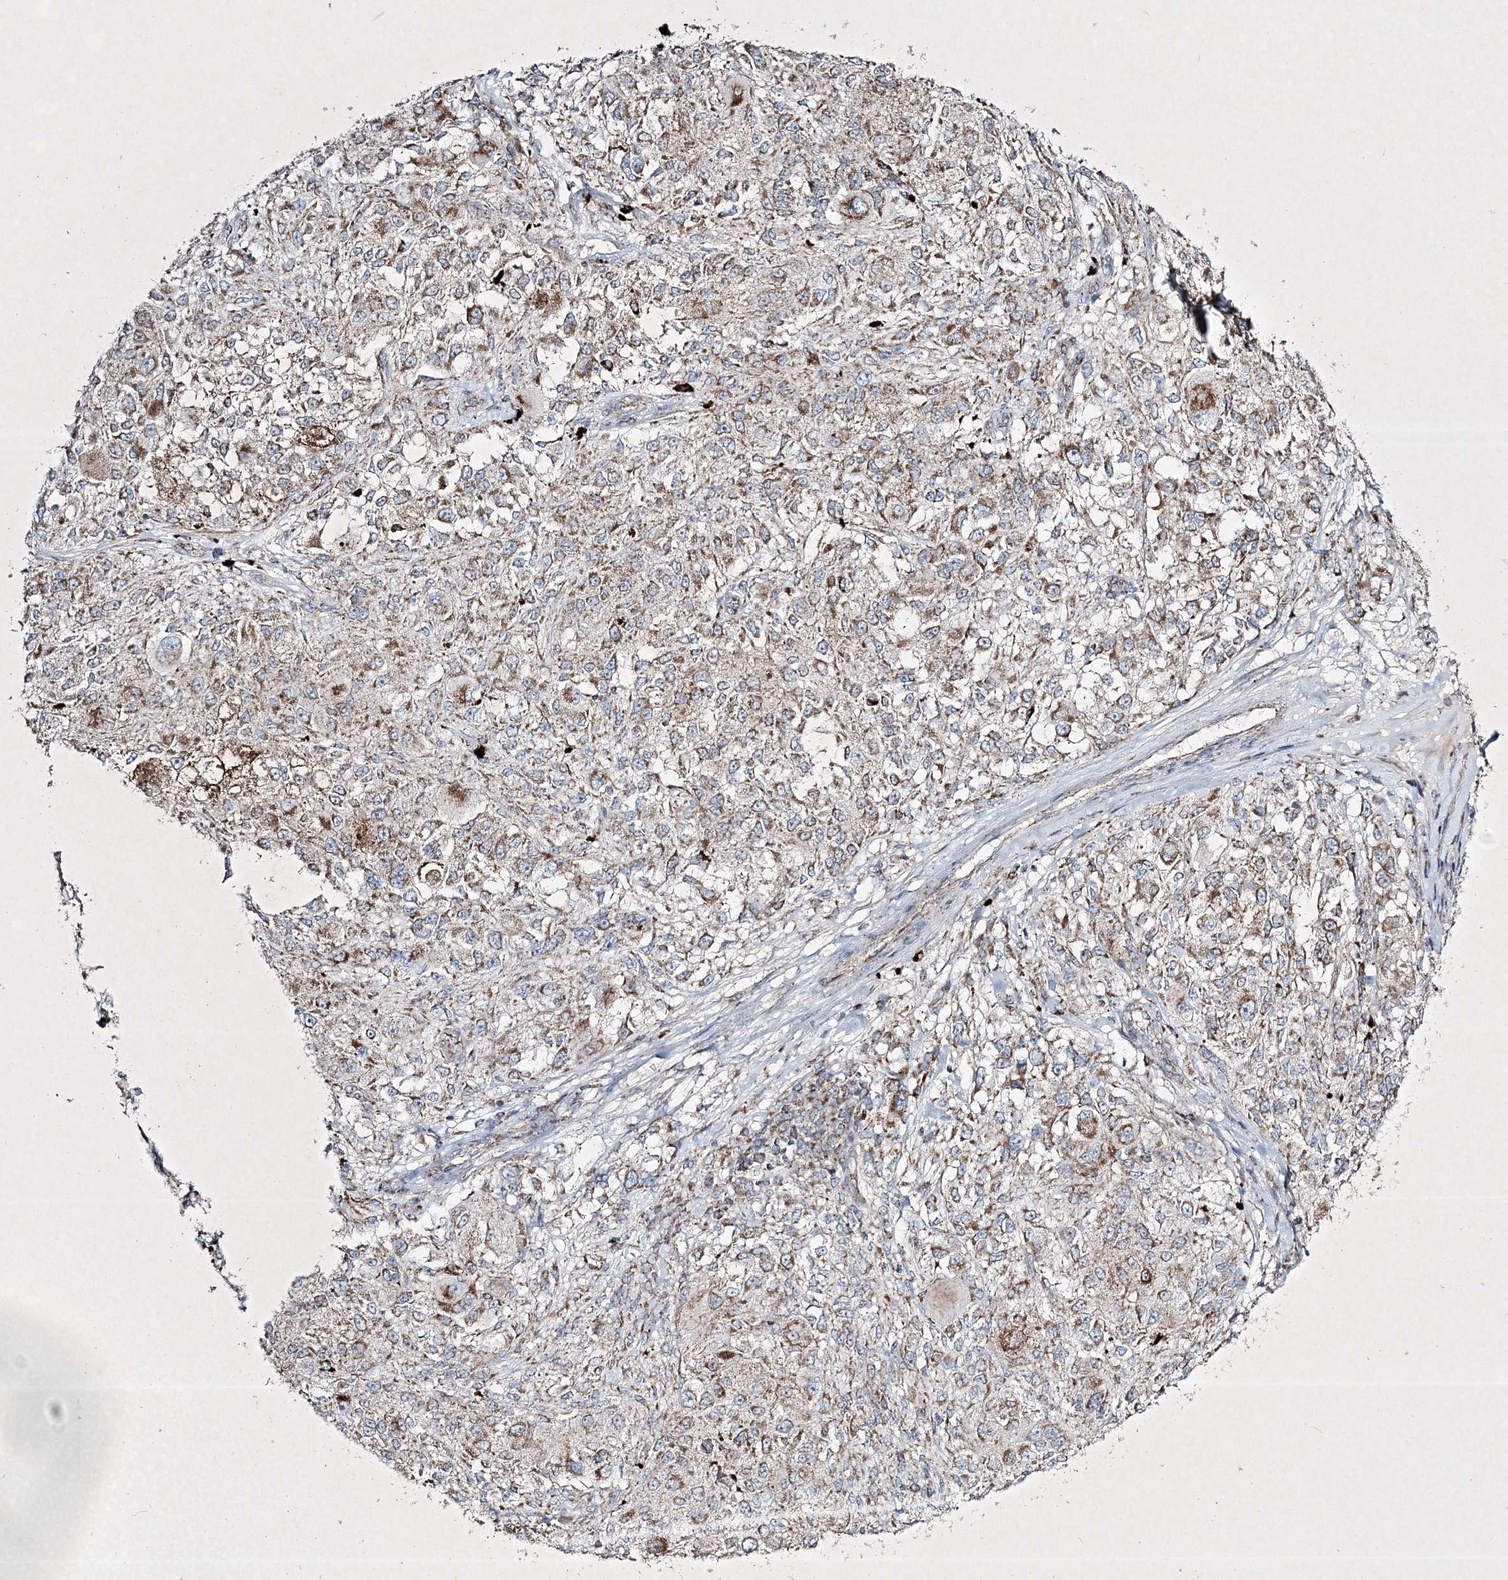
{"staining": {"intensity": "weak", "quantity": "25%-75%", "location": "cytoplasmic/membranous"}, "tissue": "melanoma", "cell_type": "Tumor cells", "image_type": "cancer", "snomed": [{"axis": "morphology", "description": "Necrosis, NOS"}, {"axis": "morphology", "description": "Malignant melanoma, NOS"}, {"axis": "topography", "description": "Skin"}], "caption": "Malignant melanoma stained with immunohistochemistry shows weak cytoplasmic/membranous staining in approximately 25%-75% of tumor cells.", "gene": "RICTOR", "patient": {"sex": "female", "age": 87}}